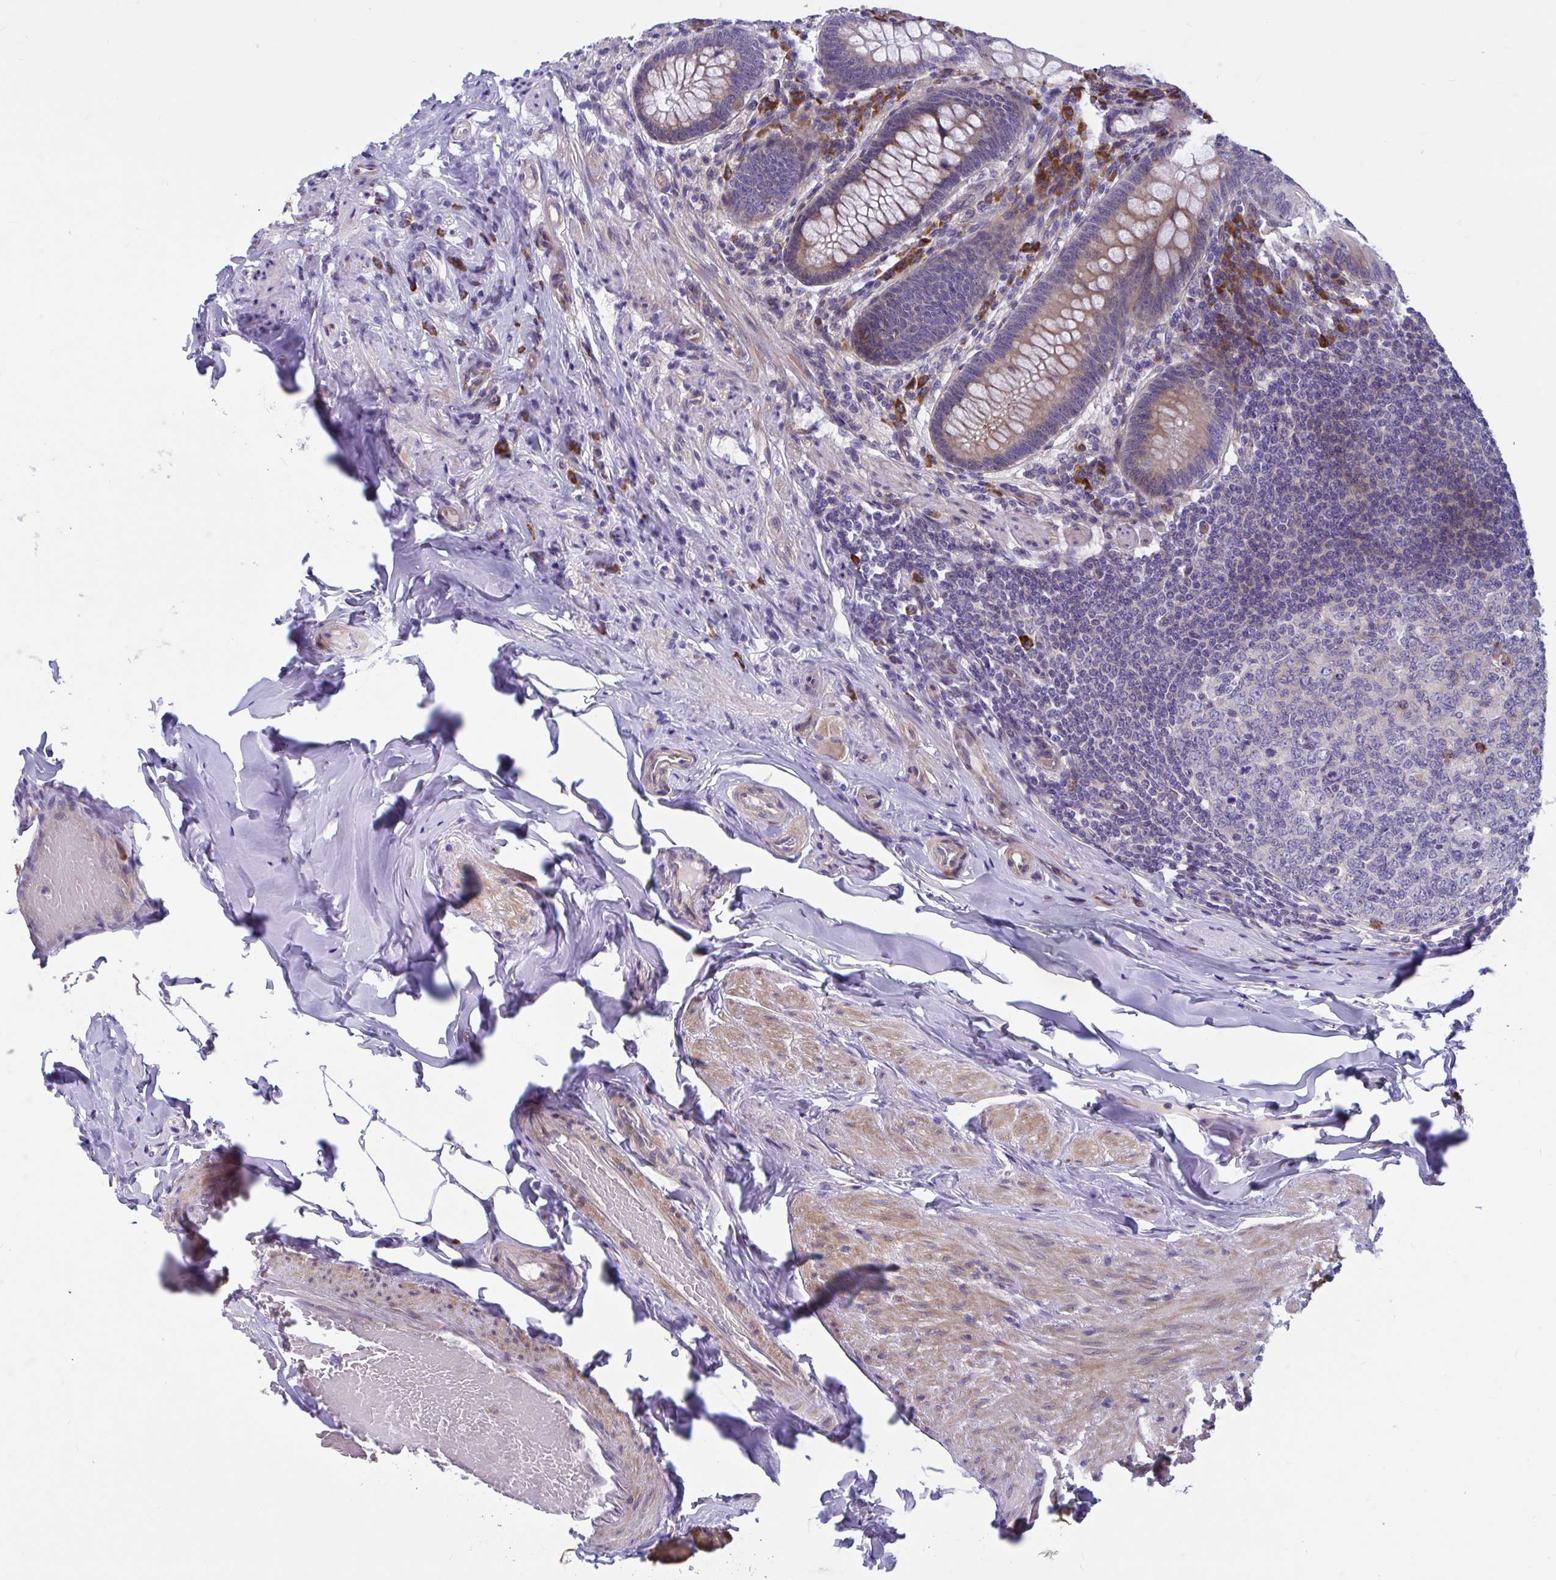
{"staining": {"intensity": "strong", "quantity": "<25%", "location": "cytoplasmic/membranous"}, "tissue": "appendix", "cell_type": "Glandular cells", "image_type": "normal", "snomed": [{"axis": "morphology", "description": "Normal tissue, NOS"}, {"axis": "topography", "description": "Appendix"}], "caption": "Appendix stained for a protein (brown) exhibits strong cytoplasmic/membranous positive staining in approximately <25% of glandular cells.", "gene": "WBP1", "patient": {"sex": "male", "age": 71}}